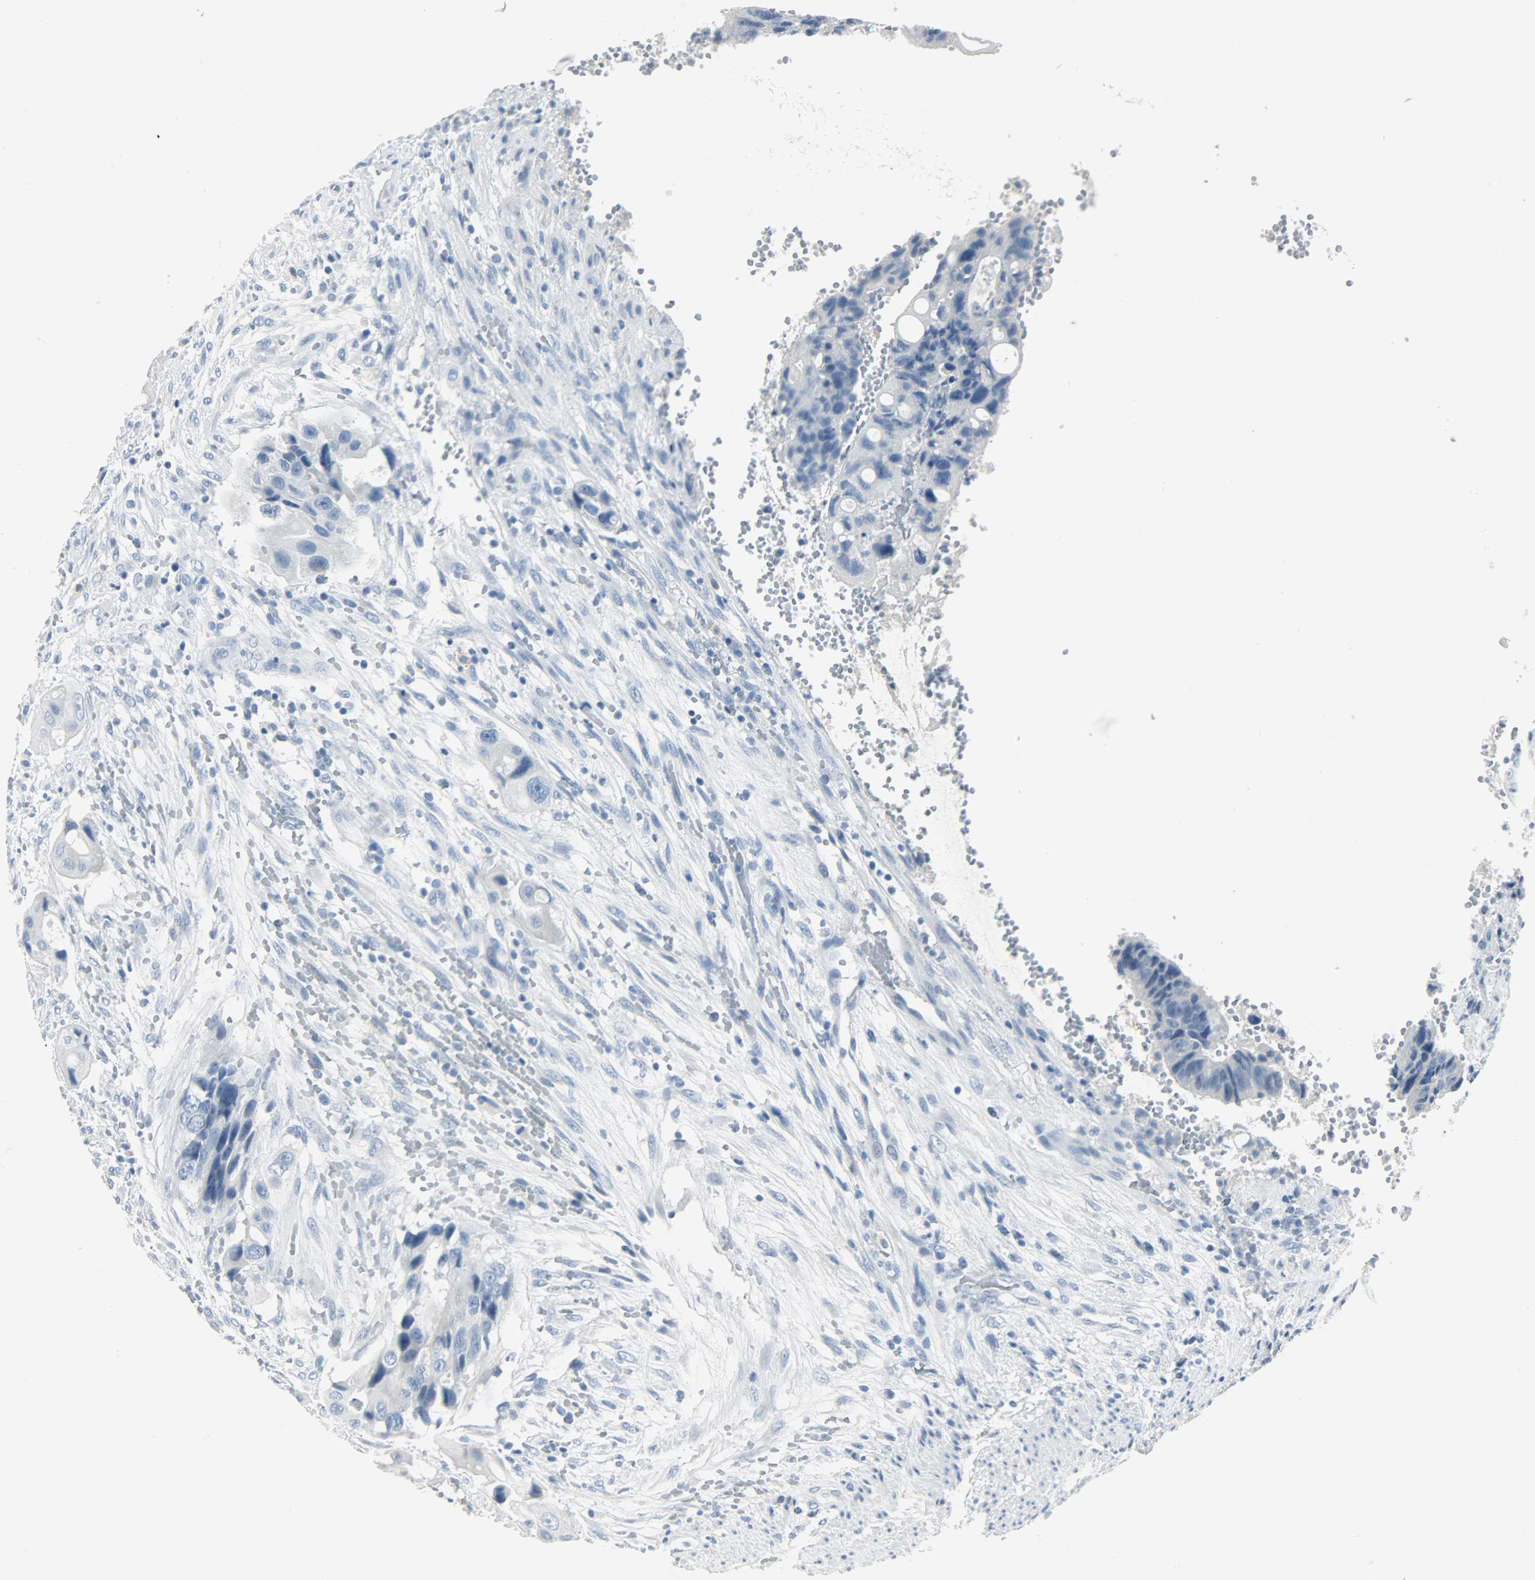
{"staining": {"intensity": "negative", "quantity": "none", "location": "none"}, "tissue": "colorectal cancer", "cell_type": "Tumor cells", "image_type": "cancer", "snomed": [{"axis": "morphology", "description": "Adenocarcinoma, NOS"}, {"axis": "topography", "description": "Colon"}], "caption": "Immunohistochemical staining of colorectal cancer (adenocarcinoma) displays no significant staining in tumor cells. (Stains: DAB (3,3'-diaminobenzidine) immunohistochemistry with hematoxylin counter stain, Microscopy: brightfield microscopy at high magnification).", "gene": "KIT", "patient": {"sex": "female", "age": 57}}